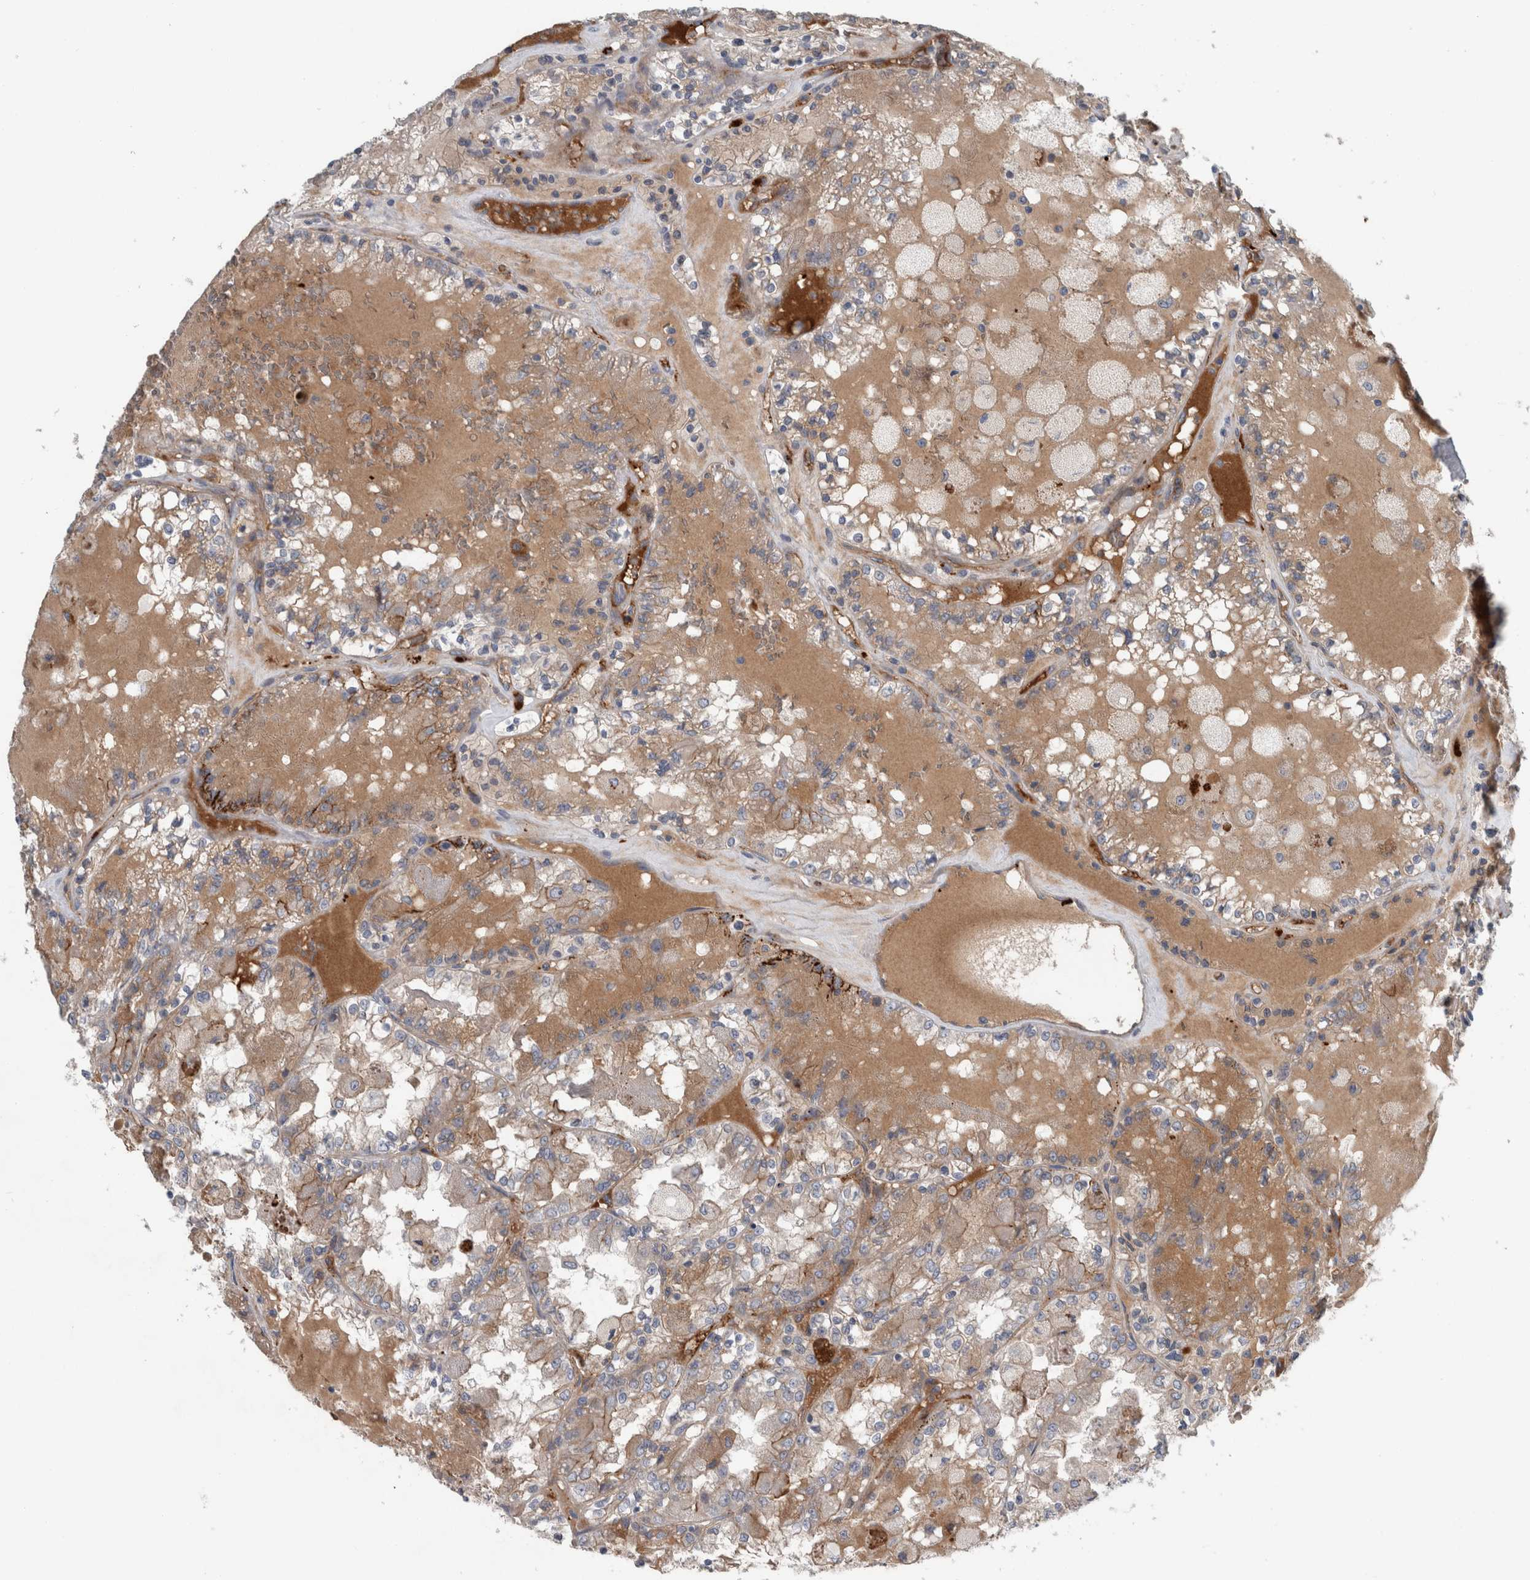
{"staining": {"intensity": "moderate", "quantity": ">75%", "location": "cytoplasmic/membranous"}, "tissue": "renal cancer", "cell_type": "Tumor cells", "image_type": "cancer", "snomed": [{"axis": "morphology", "description": "Adenocarcinoma, NOS"}, {"axis": "topography", "description": "Kidney"}], "caption": "Tumor cells exhibit moderate cytoplasmic/membranous expression in approximately >75% of cells in adenocarcinoma (renal).", "gene": "GLT8D2", "patient": {"sex": "female", "age": 56}}